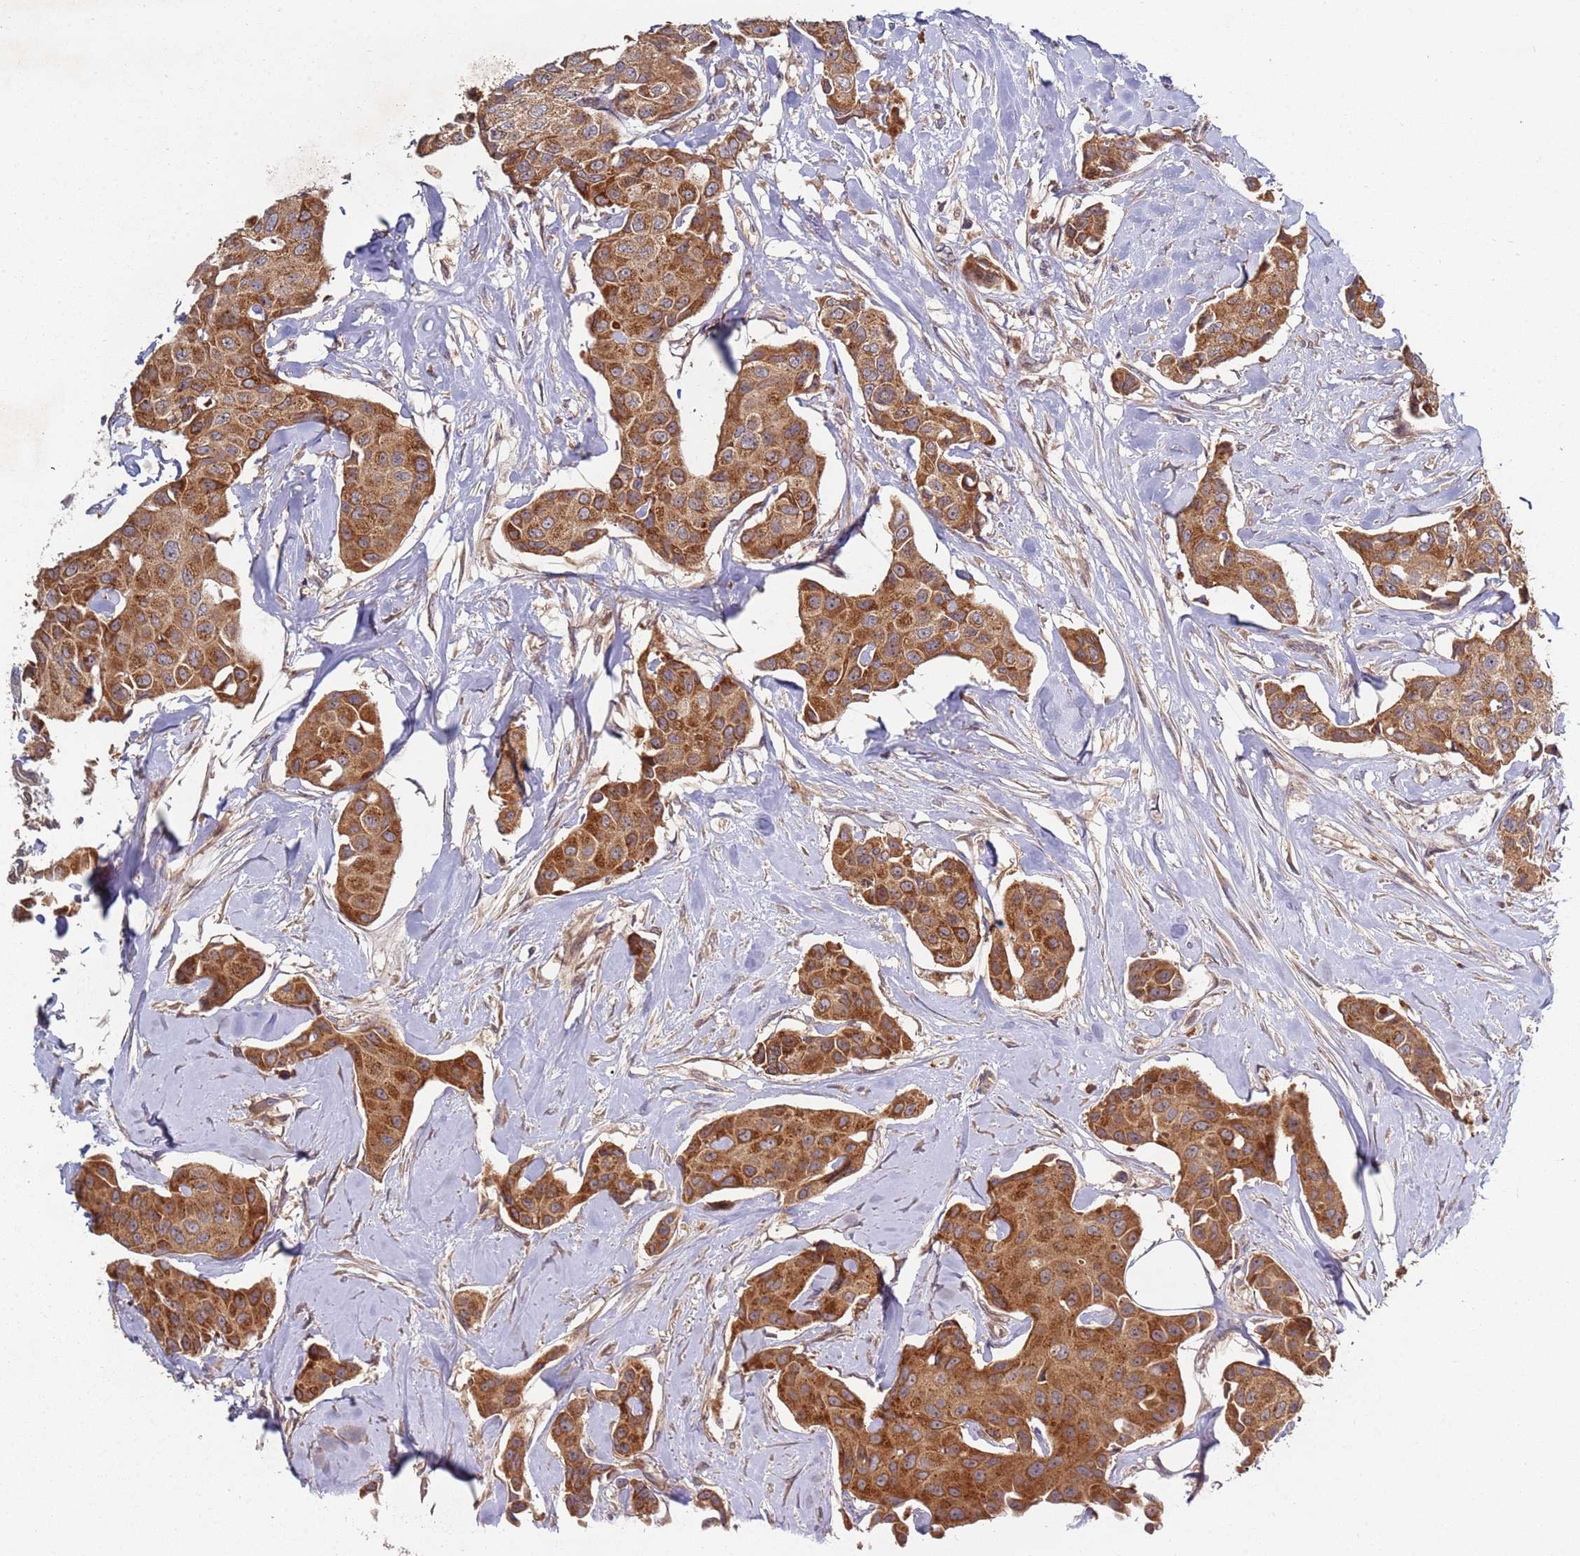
{"staining": {"intensity": "strong", "quantity": ">75%", "location": "cytoplasmic/membranous"}, "tissue": "breast cancer", "cell_type": "Tumor cells", "image_type": "cancer", "snomed": [{"axis": "morphology", "description": "Duct carcinoma"}, {"axis": "topography", "description": "Breast"}, {"axis": "topography", "description": "Lymph node"}], "caption": "The photomicrograph displays immunohistochemical staining of infiltrating ductal carcinoma (breast). There is strong cytoplasmic/membranous positivity is appreciated in about >75% of tumor cells.", "gene": "OR5A2", "patient": {"sex": "female", "age": 80}}